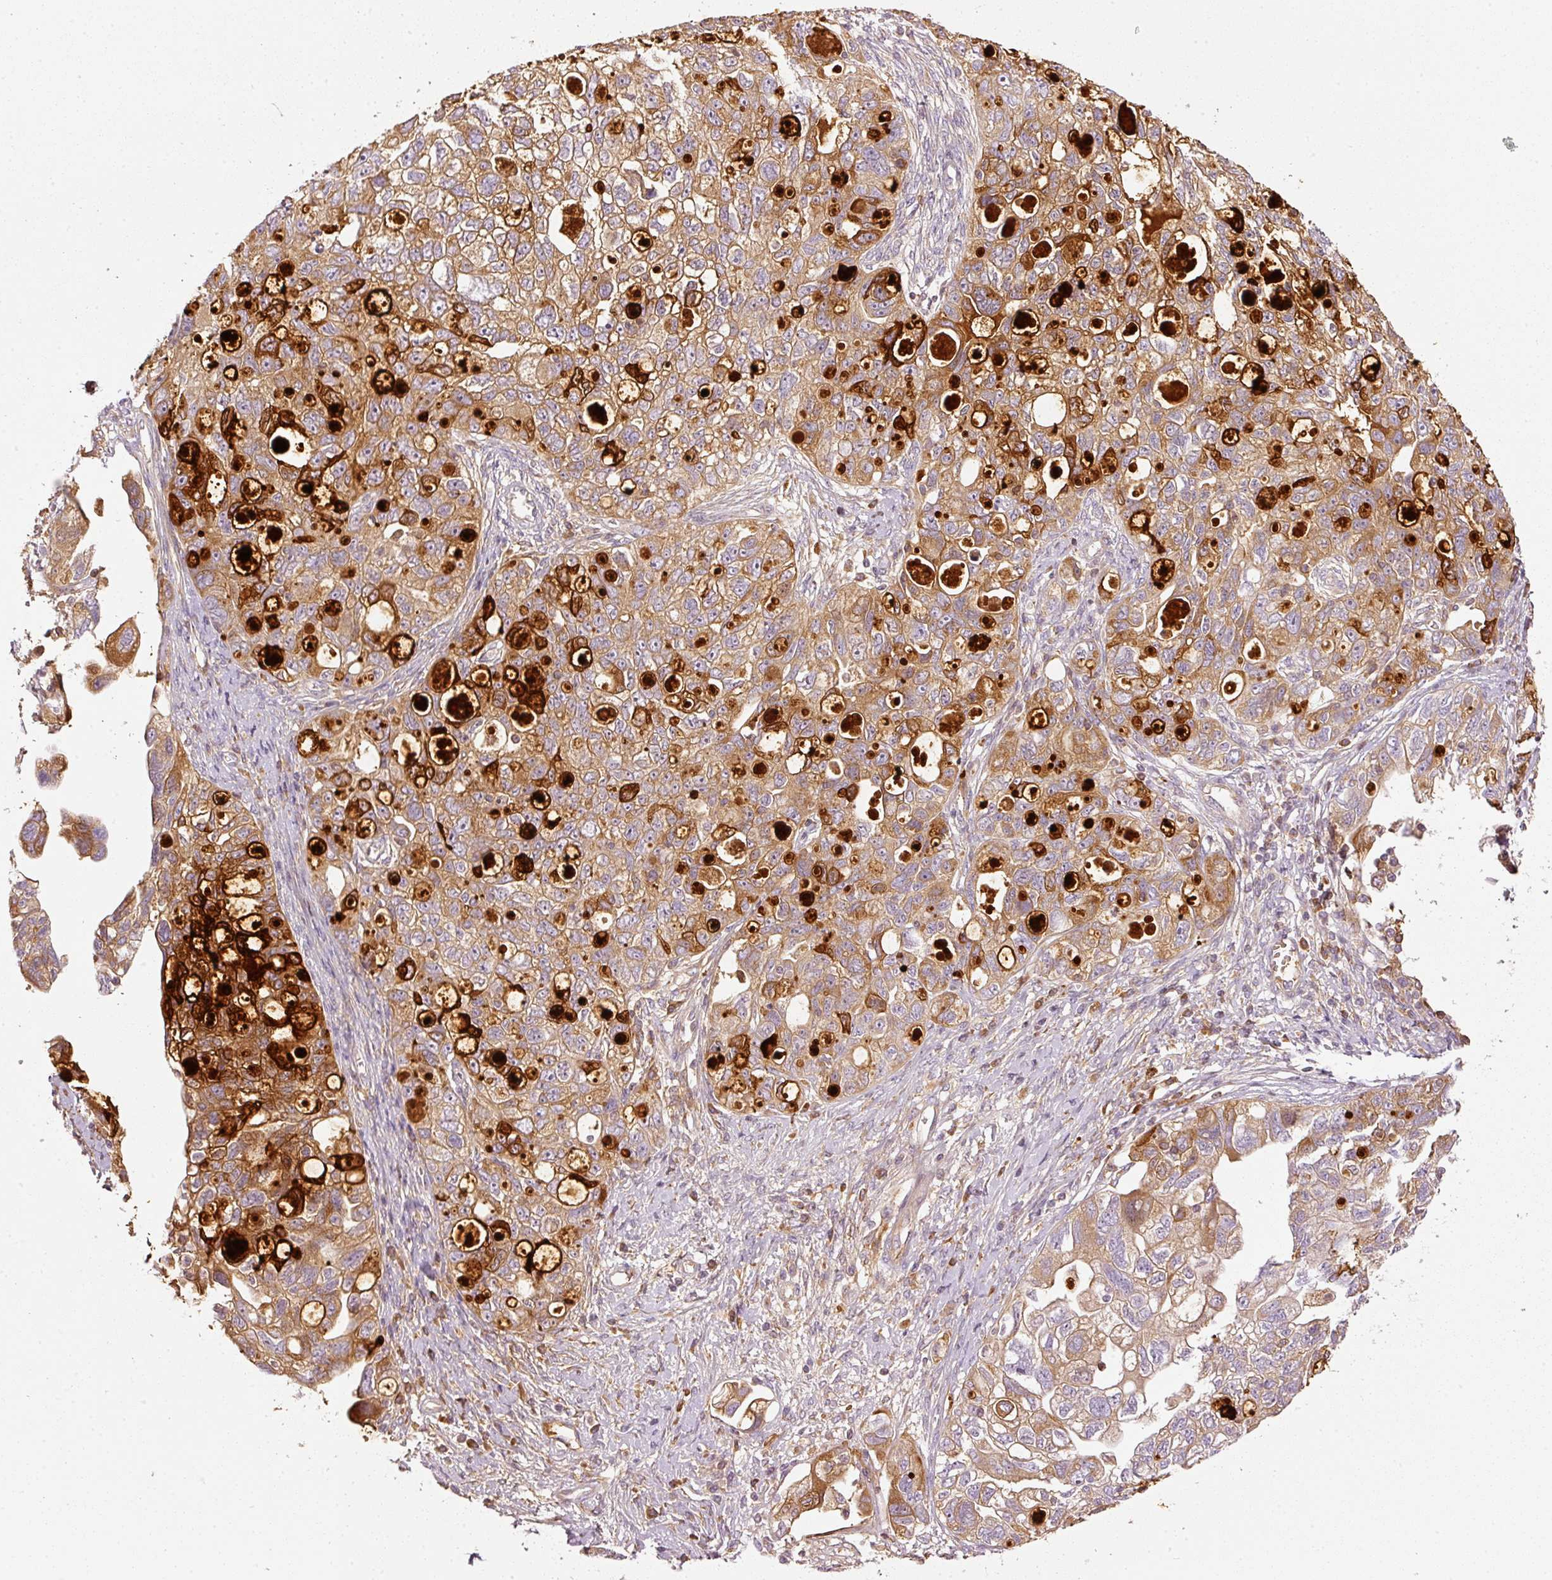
{"staining": {"intensity": "strong", "quantity": ">75%", "location": "cytoplasmic/membranous"}, "tissue": "ovarian cancer", "cell_type": "Tumor cells", "image_type": "cancer", "snomed": [{"axis": "morphology", "description": "Carcinoma, NOS"}, {"axis": "morphology", "description": "Cystadenocarcinoma, serous, NOS"}, {"axis": "topography", "description": "Ovary"}], "caption": "IHC micrograph of human ovarian cancer stained for a protein (brown), which reveals high levels of strong cytoplasmic/membranous positivity in approximately >75% of tumor cells.", "gene": "SERPING1", "patient": {"sex": "female", "age": 69}}